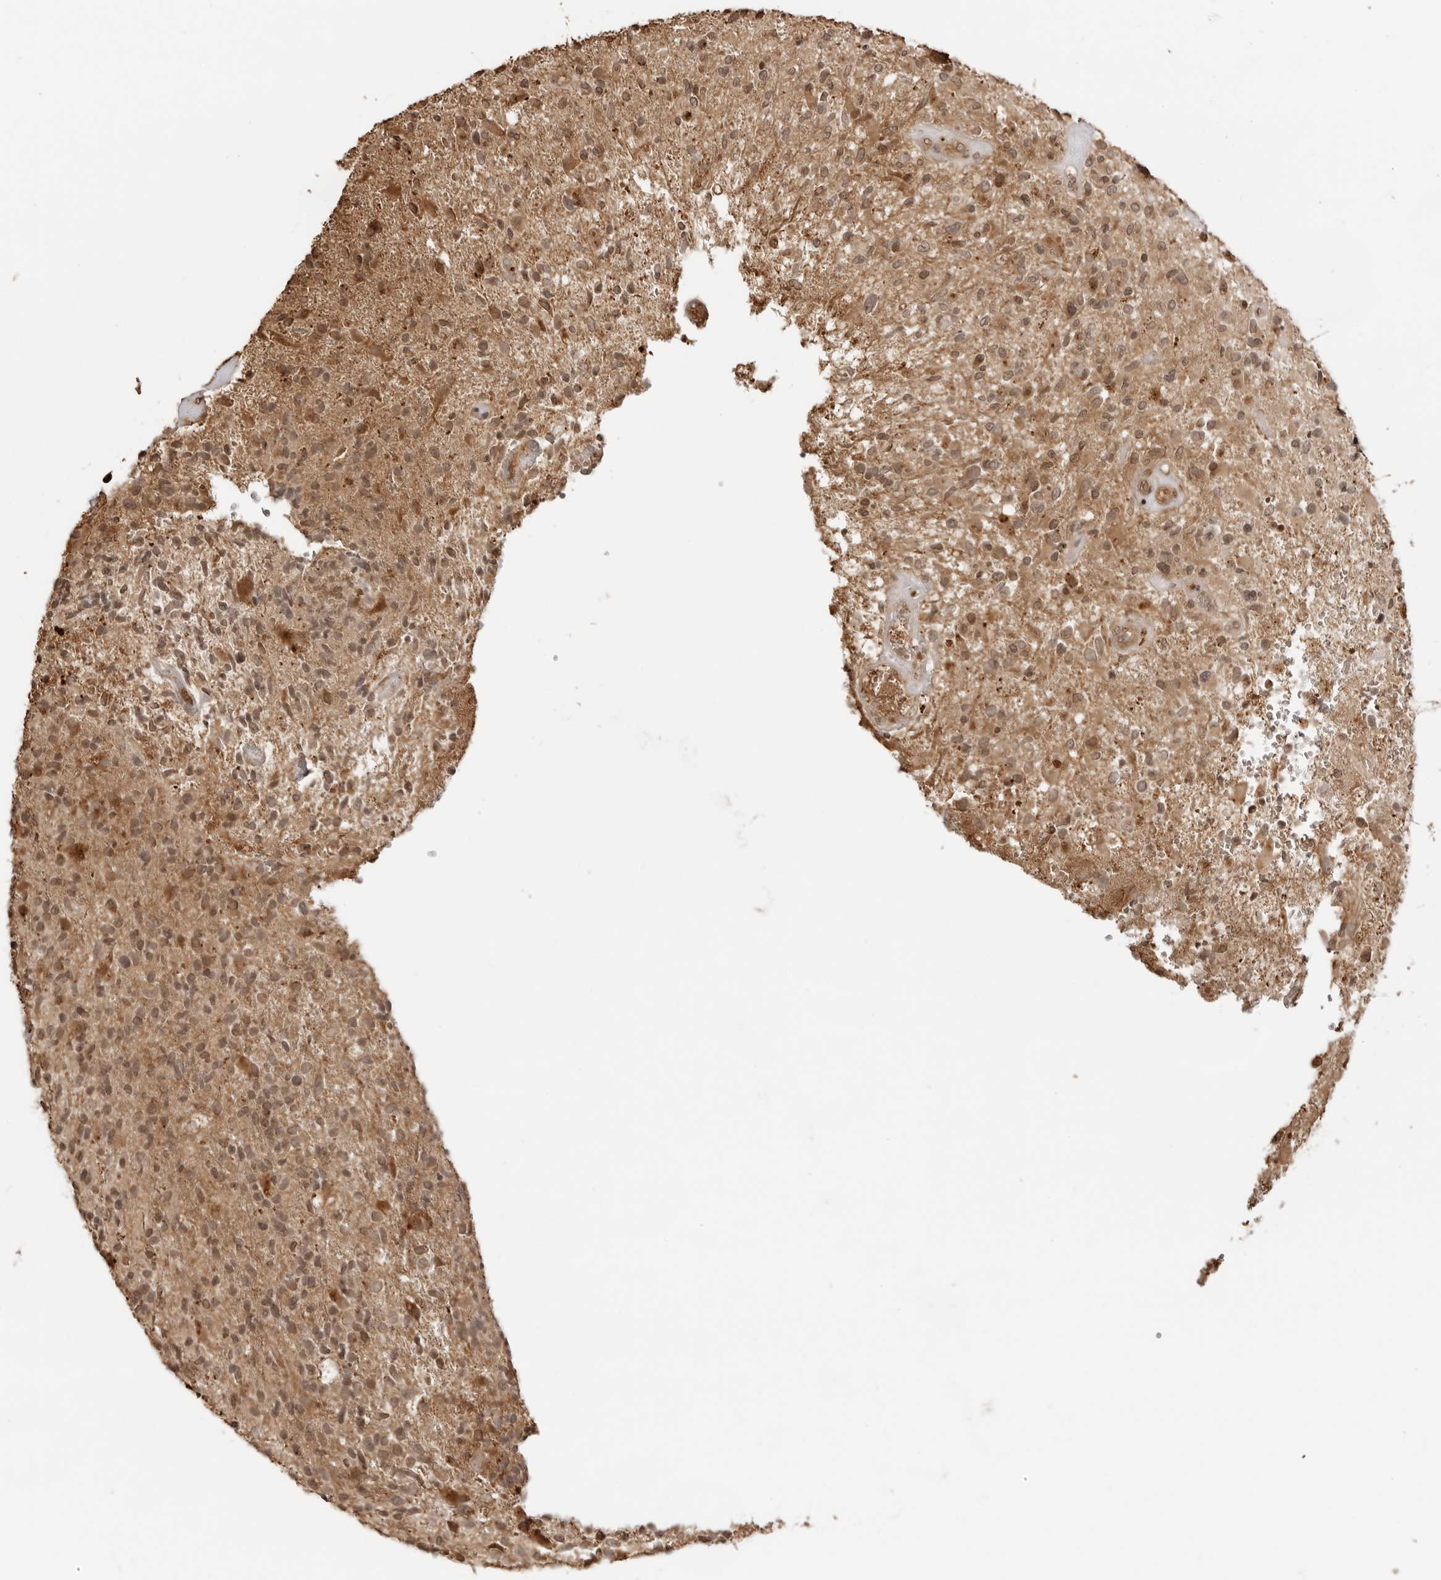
{"staining": {"intensity": "moderate", "quantity": "<25%", "location": "cytoplasmic/membranous,nuclear"}, "tissue": "glioma", "cell_type": "Tumor cells", "image_type": "cancer", "snomed": [{"axis": "morphology", "description": "Glioma, malignant, High grade"}, {"axis": "topography", "description": "Brain"}], "caption": "This micrograph displays IHC staining of glioma, with low moderate cytoplasmic/membranous and nuclear staining in approximately <25% of tumor cells.", "gene": "IKBKE", "patient": {"sex": "male", "age": 72}}